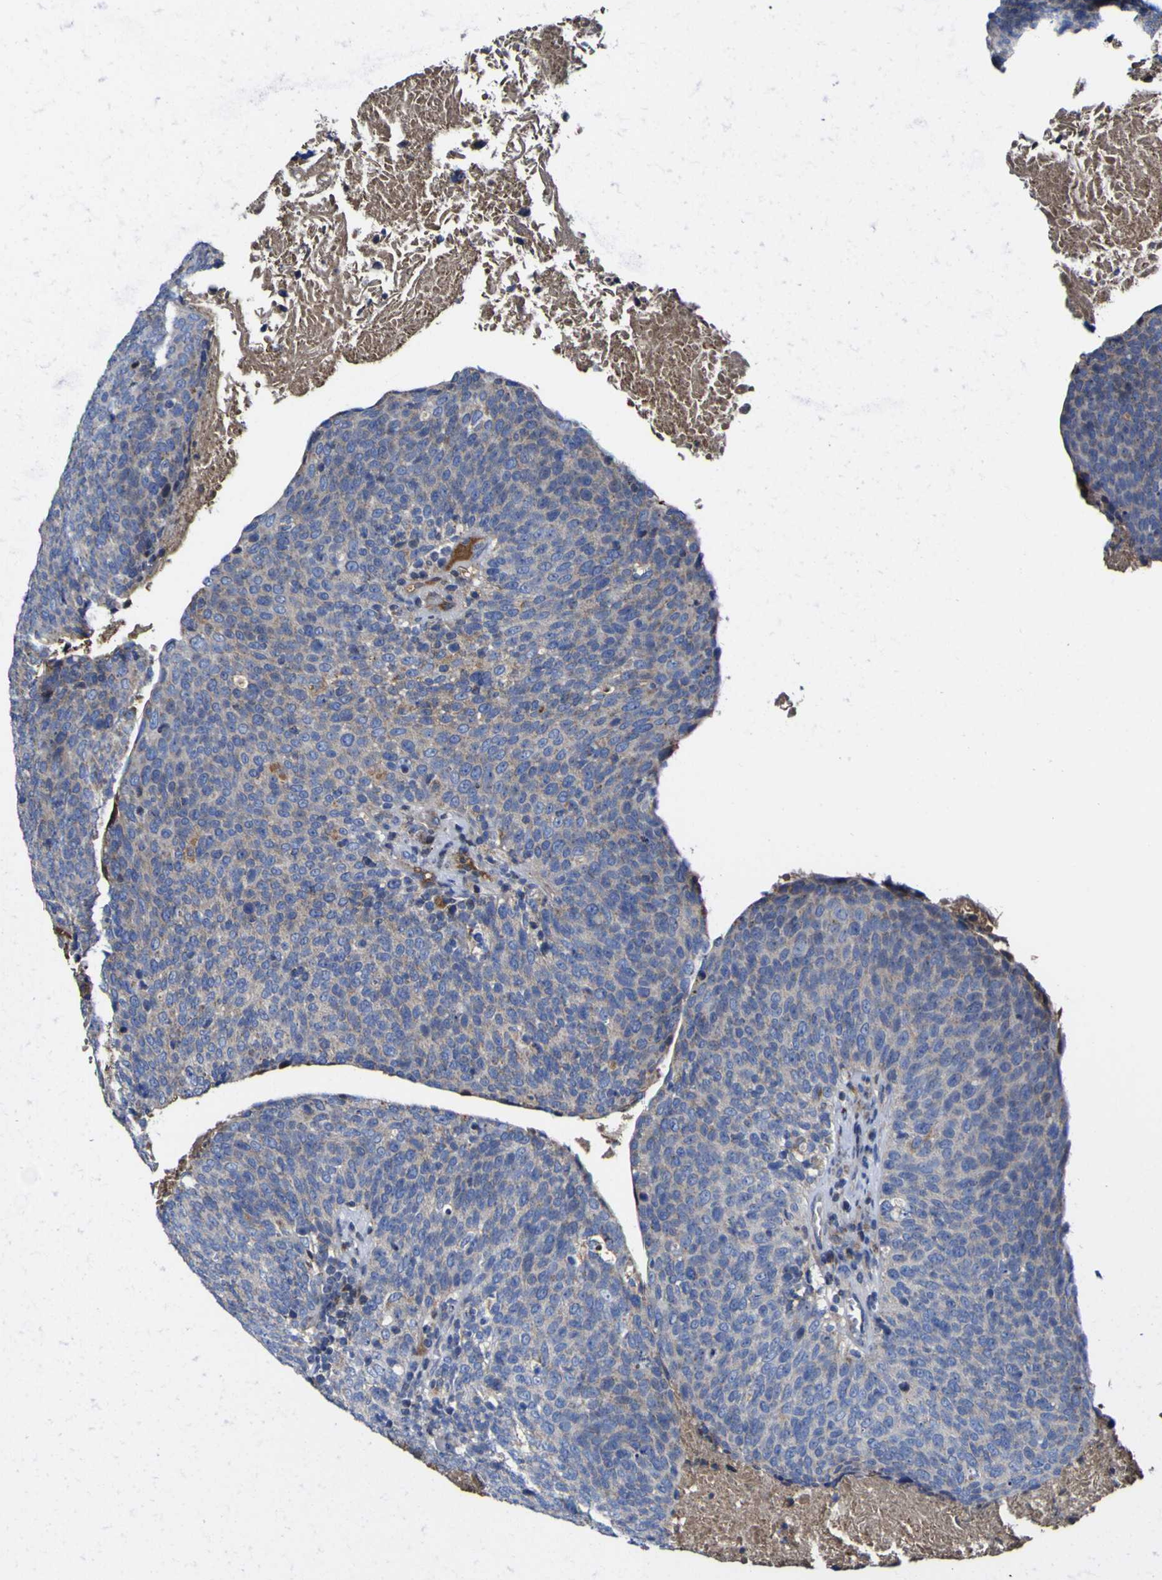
{"staining": {"intensity": "weak", "quantity": "<25%", "location": "cytoplasmic/membranous"}, "tissue": "head and neck cancer", "cell_type": "Tumor cells", "image_type": "cancer", "snomed": [{"axis": "morphology", "description": "Squamous cell carcinoma, NOS"}, {"axis": "morphology", "description": "Squamous cell carcinoma, metastatic, NOS"}, {"axis": "topography", "description": "Lymph node"}, {"axis": "topography", "description": "Head-Neck"}], "caption": "Immunohistochemistry (IHC) micrograph of neoplastic tissue: human head and neck cancer (metastatic squamous cell carcinoma) stained with DAB demonstrates no significant protein expression in tumor cells.", "gene": "CCDC90B", "patient": {"sex": "male", "age": 62}}